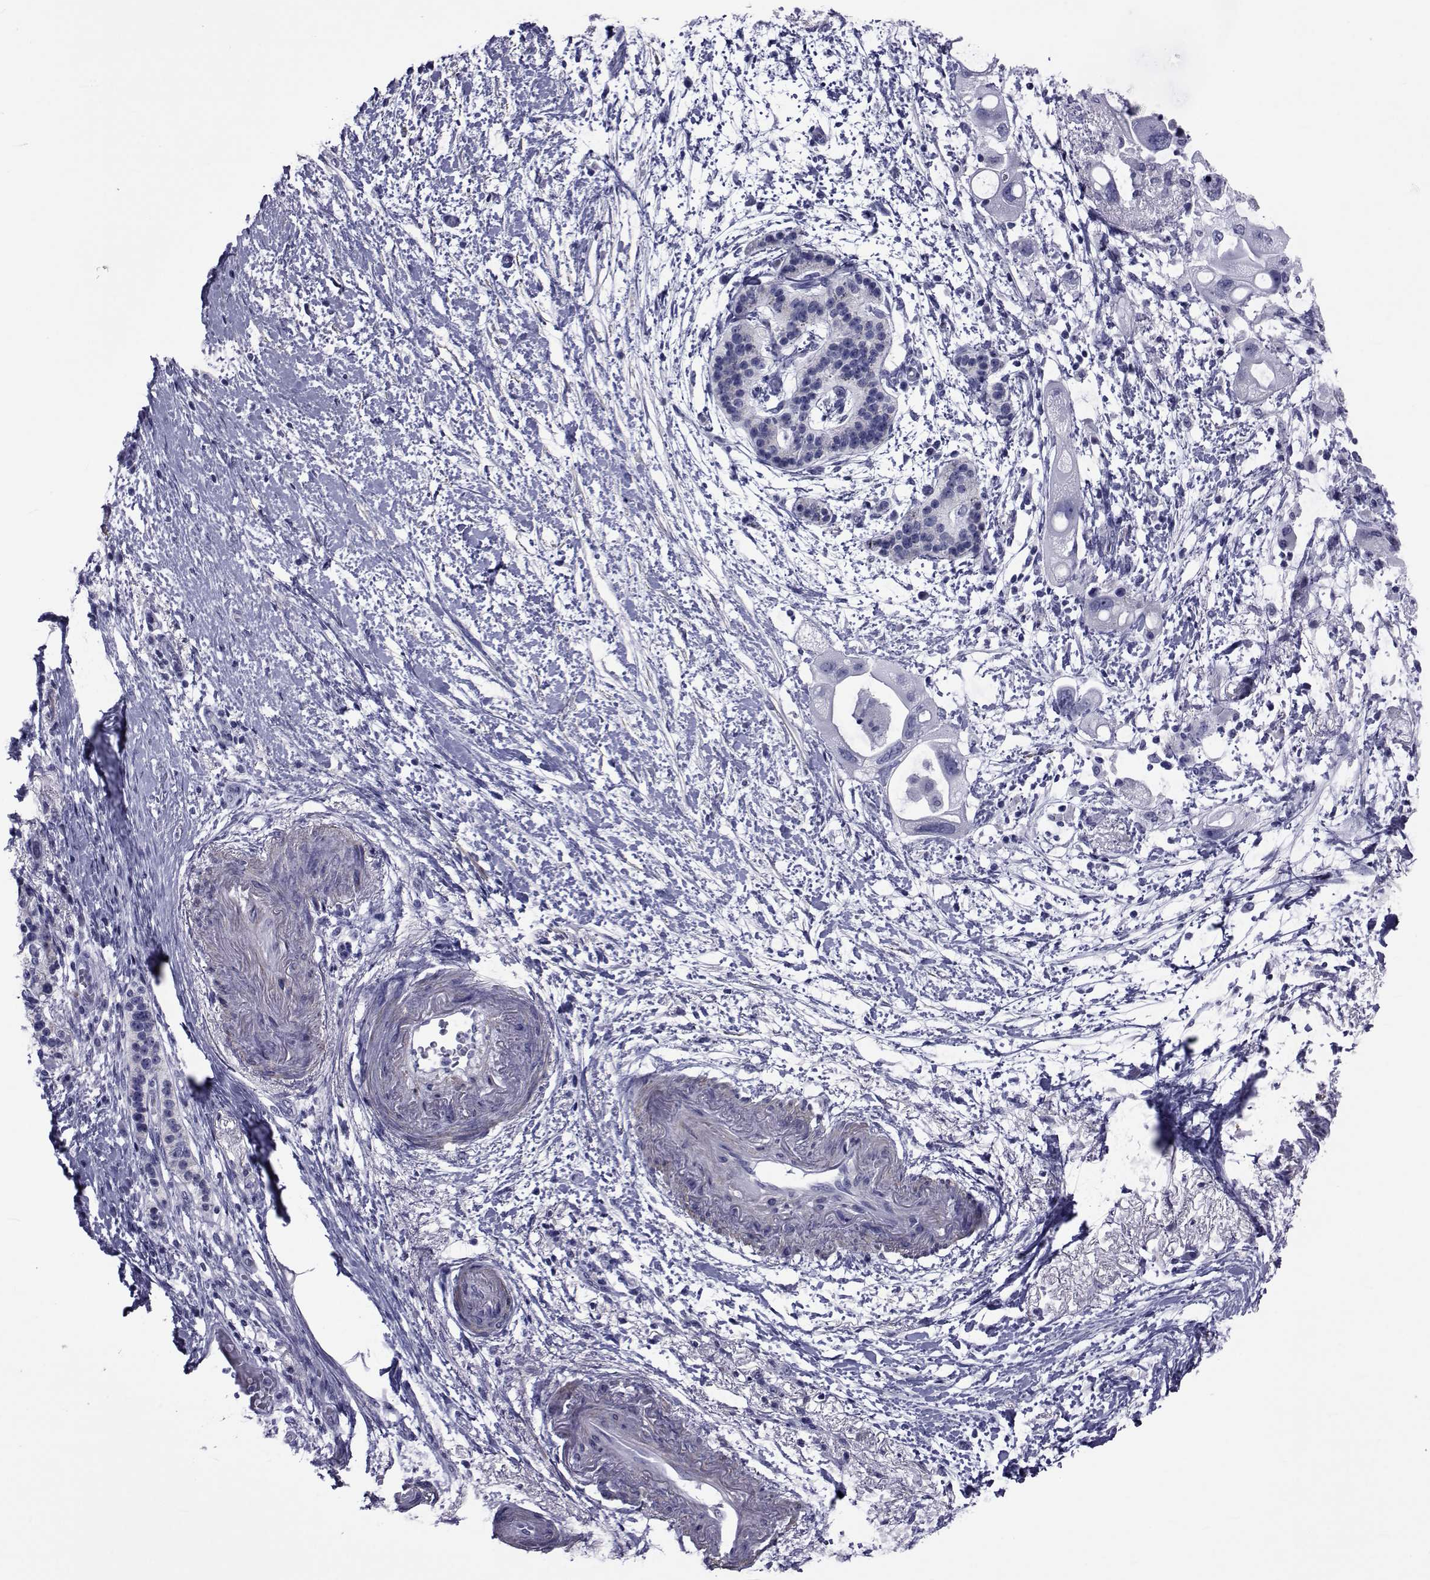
{"staining": {"intensity": "negative", "quantity": "none", "location": "none"}, "tissue": "pancreatic cancer", "cell_type": "Tumor cells", "image_type": "cancer", "snomed": [{"axis": "morphology", "description": "Adenocarcinoma, NOS"}, {"axis": "topography", "description": "Pancreas"}], "caption": "This image is of pancreatic adenocarcinoma stained with immunohistochemistry to label a protein in brown with the nuclei are counter-stained blue. There is no positivity in tumor cells.", "gene": "GKAP1", "patient": {"sex": "female", "age": 72}}